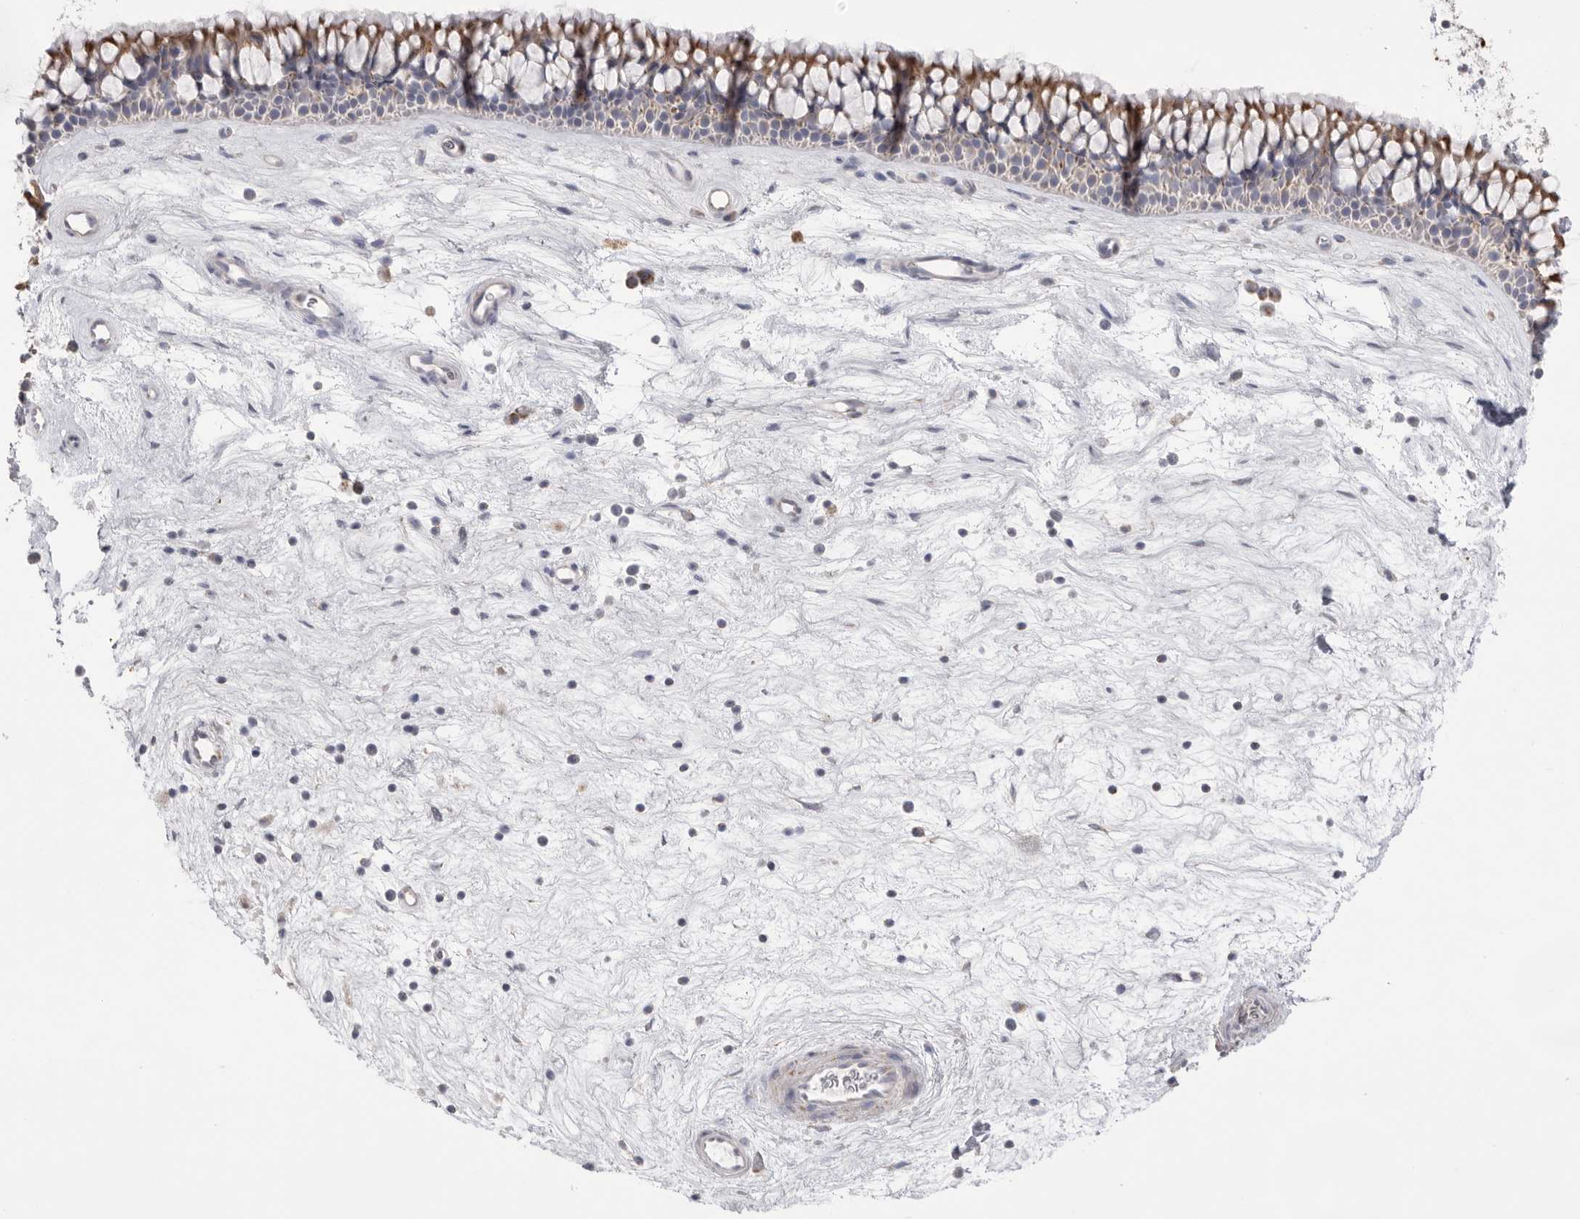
{"staining": {"intensity": "strong", "quantity": "25%-75%", "location": "cytoplasmic/membranous"}, "tissue": "nasopharynx", "cell_type": "Respiratory epithelial cells", "image_type": "normal", "snomed": [{"axis": "morphology", "description": "Normal tissue, NOS"}, {"axis": "topography", "description": "Nasopharynx"}], "caption": "The photomicrograph reveals staining of unremarkable nasopharynx, revealing strong cytoplasmic/membranous protein staining (brown color) within respiratory epithelial cells. (DAB IHC, brown staining for protein, blue staining for nuclei).", "gene": "VDAC3", "patient": {"sex": "male", "age": 64}}